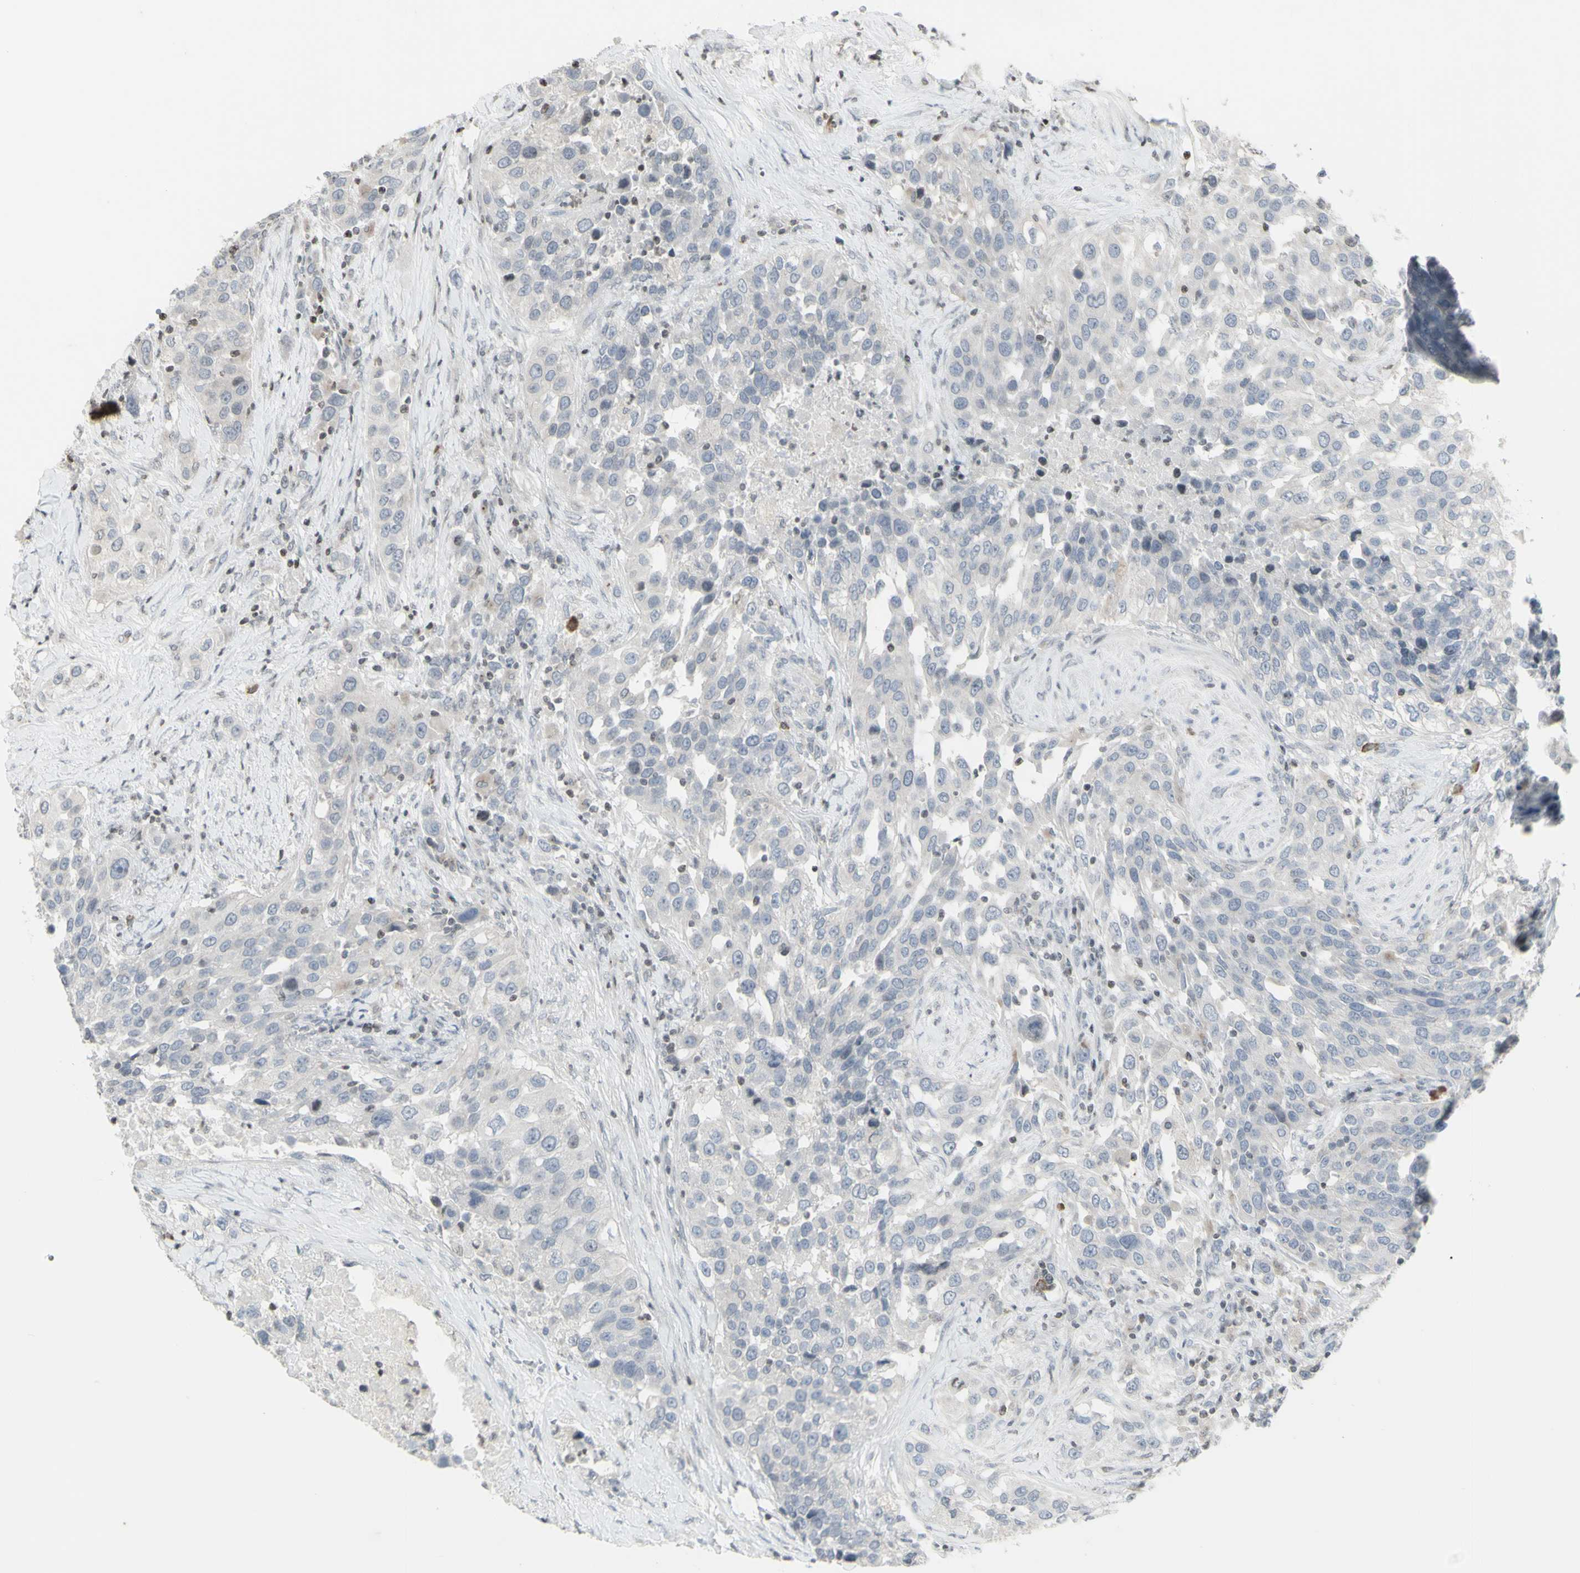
{"staining": {"intensity": "negative", "quantity": "none", "location": "none"}, "tissue": "urothelial cancer", "cell_type": "Tumor cells", "image_type": "cancer", "snomed": [{"axis": "morphology", "description": "Urothelial carcinoma, High grade"}, {"axis": "topography", "description": "Urinary bladder"}], "caption": "Human urothelial cancer stained for a protein using IHC shows no expression in tumor cells.", "gene": "MUC5AC", "patient": {"sex": "female", "age": 80}}